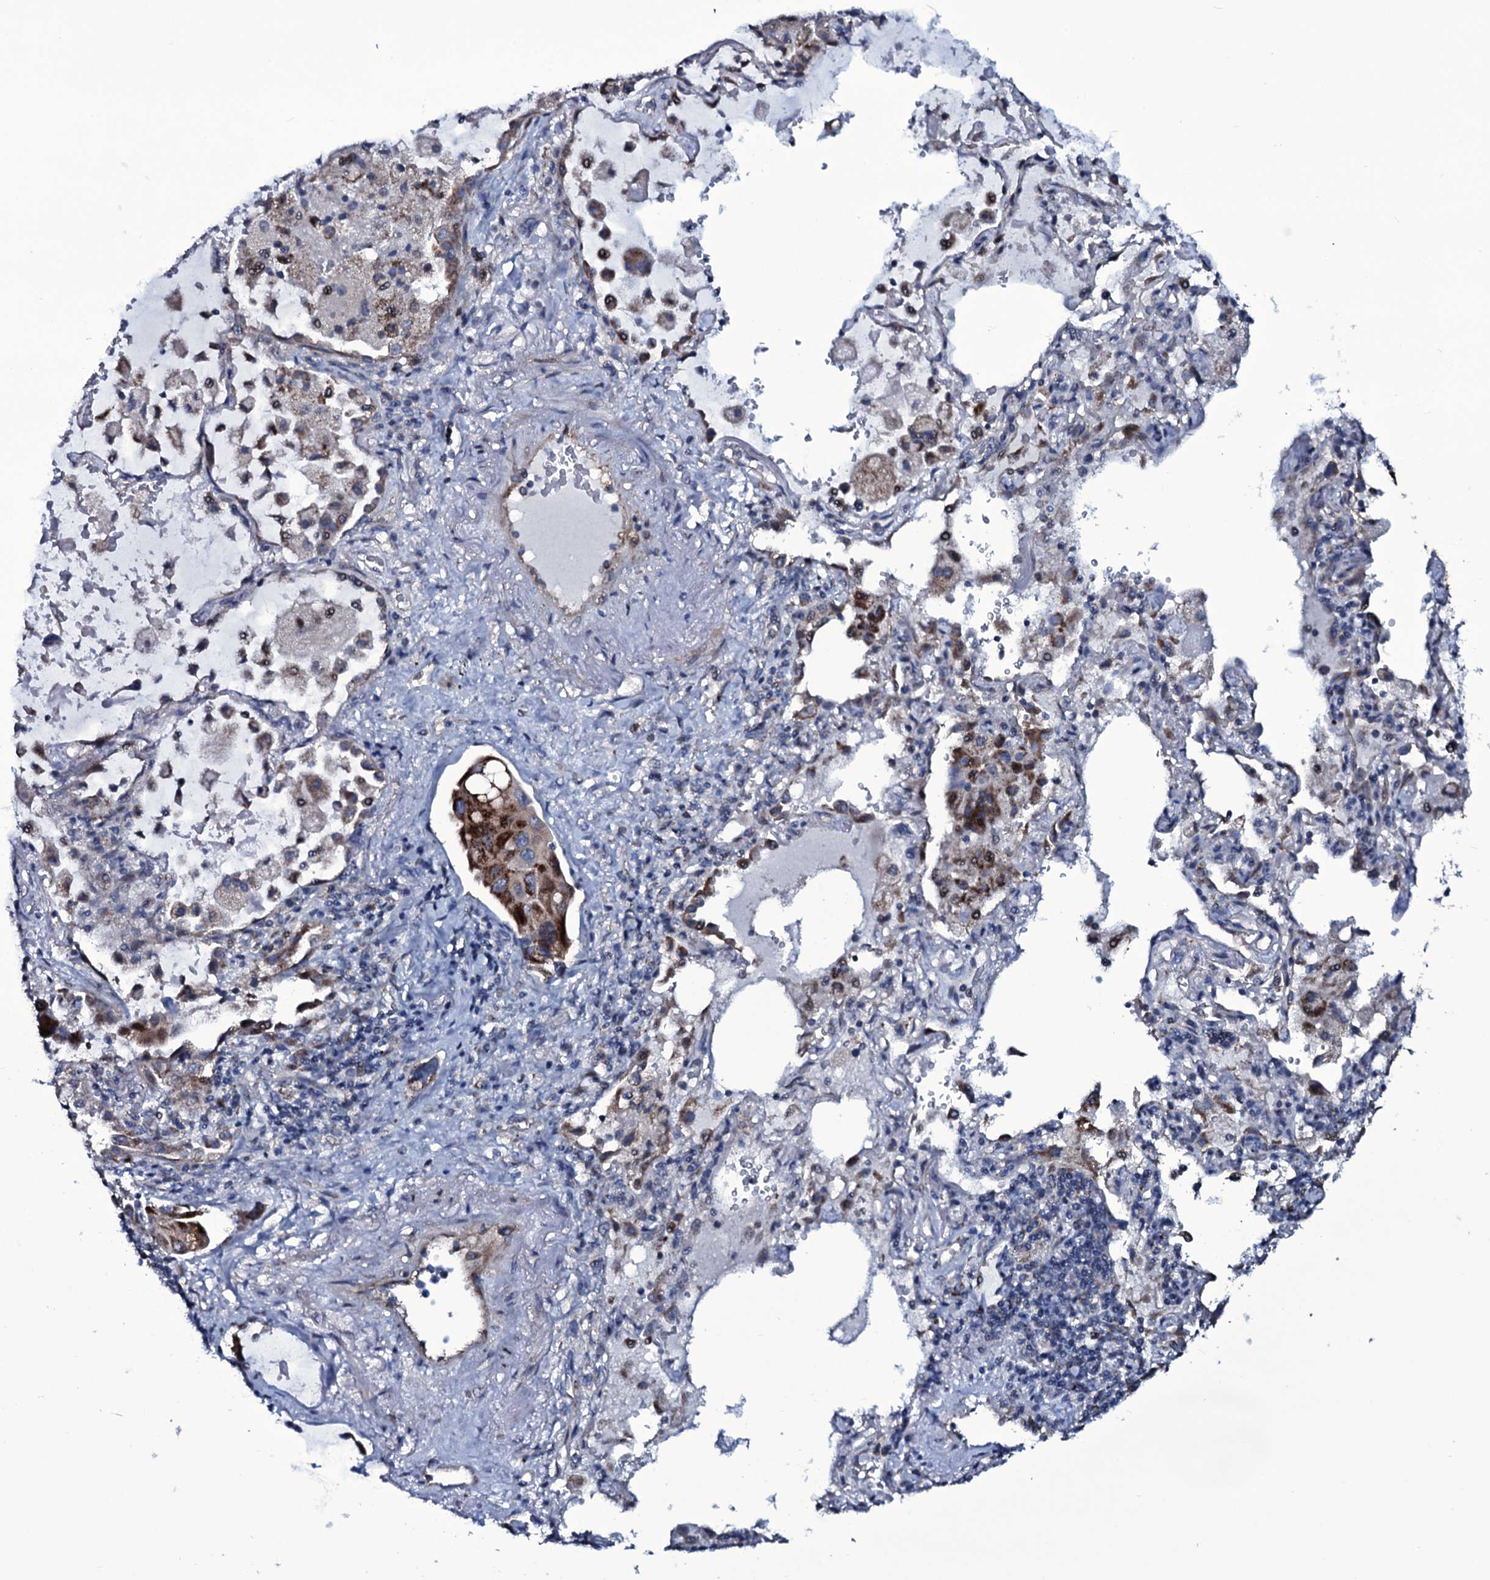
{"staining": {"intensity": "strong", "quantity": ">75%", "location": "cytoplasmic/membranous"}, "tissue": "lung cancer", "cell_type": "Tumor cells", "image_type": "cancer", "snomed": [{"axis": "morphology", "description": "Squamous cell carcinoma, NOS"}, {"axis": "topography", "description": "Lung"}], "caption": "Human lung squamous cell carcinoma stained with a brown dye demonstrates strong cytoplasmic/membranous positive positivity in about >75% of tumor cells.", "gene": "WIPF3", "patient": {"sex": "female", "age": 73}}